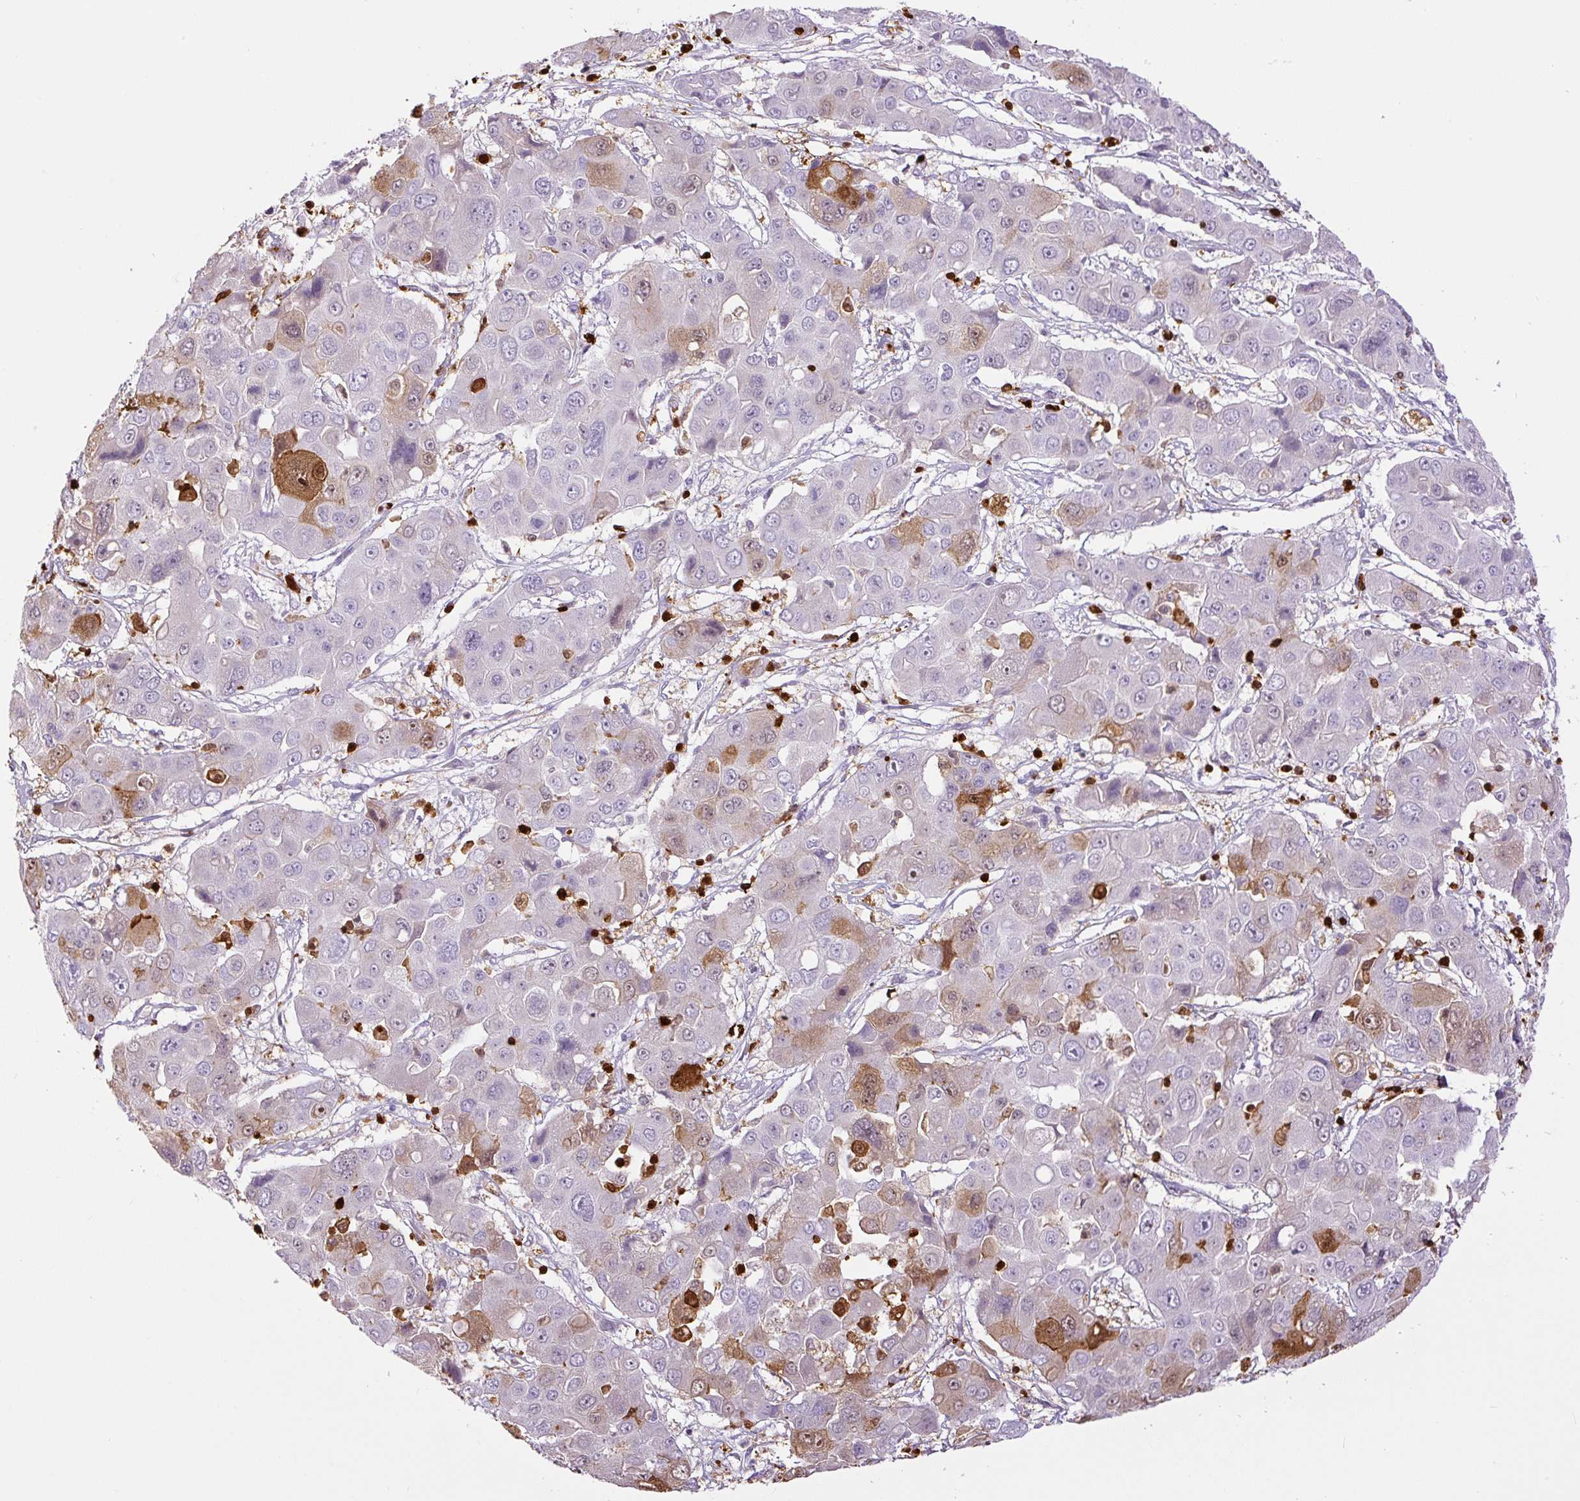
{"staining": {"intensity": "moderate", "quantity": "<25%", "location": "cytoplasmic/membranous"}, "tissue": "liver cancer", "cell_type": "Tumor cells", "image_type": "cancer", "snomed": [{"axis": "morphology", "description": "Cholangiocarcinoma"}, {"axis": "topography", "description": "Liver"}], "caption": "A micrograph of human liver cancer stained for a protein exhibits moderate cytoplasmic/membranous brown staining in tumor cells.", "gene": "S100A4", "patient": {"sex": "male", "age": 67}}